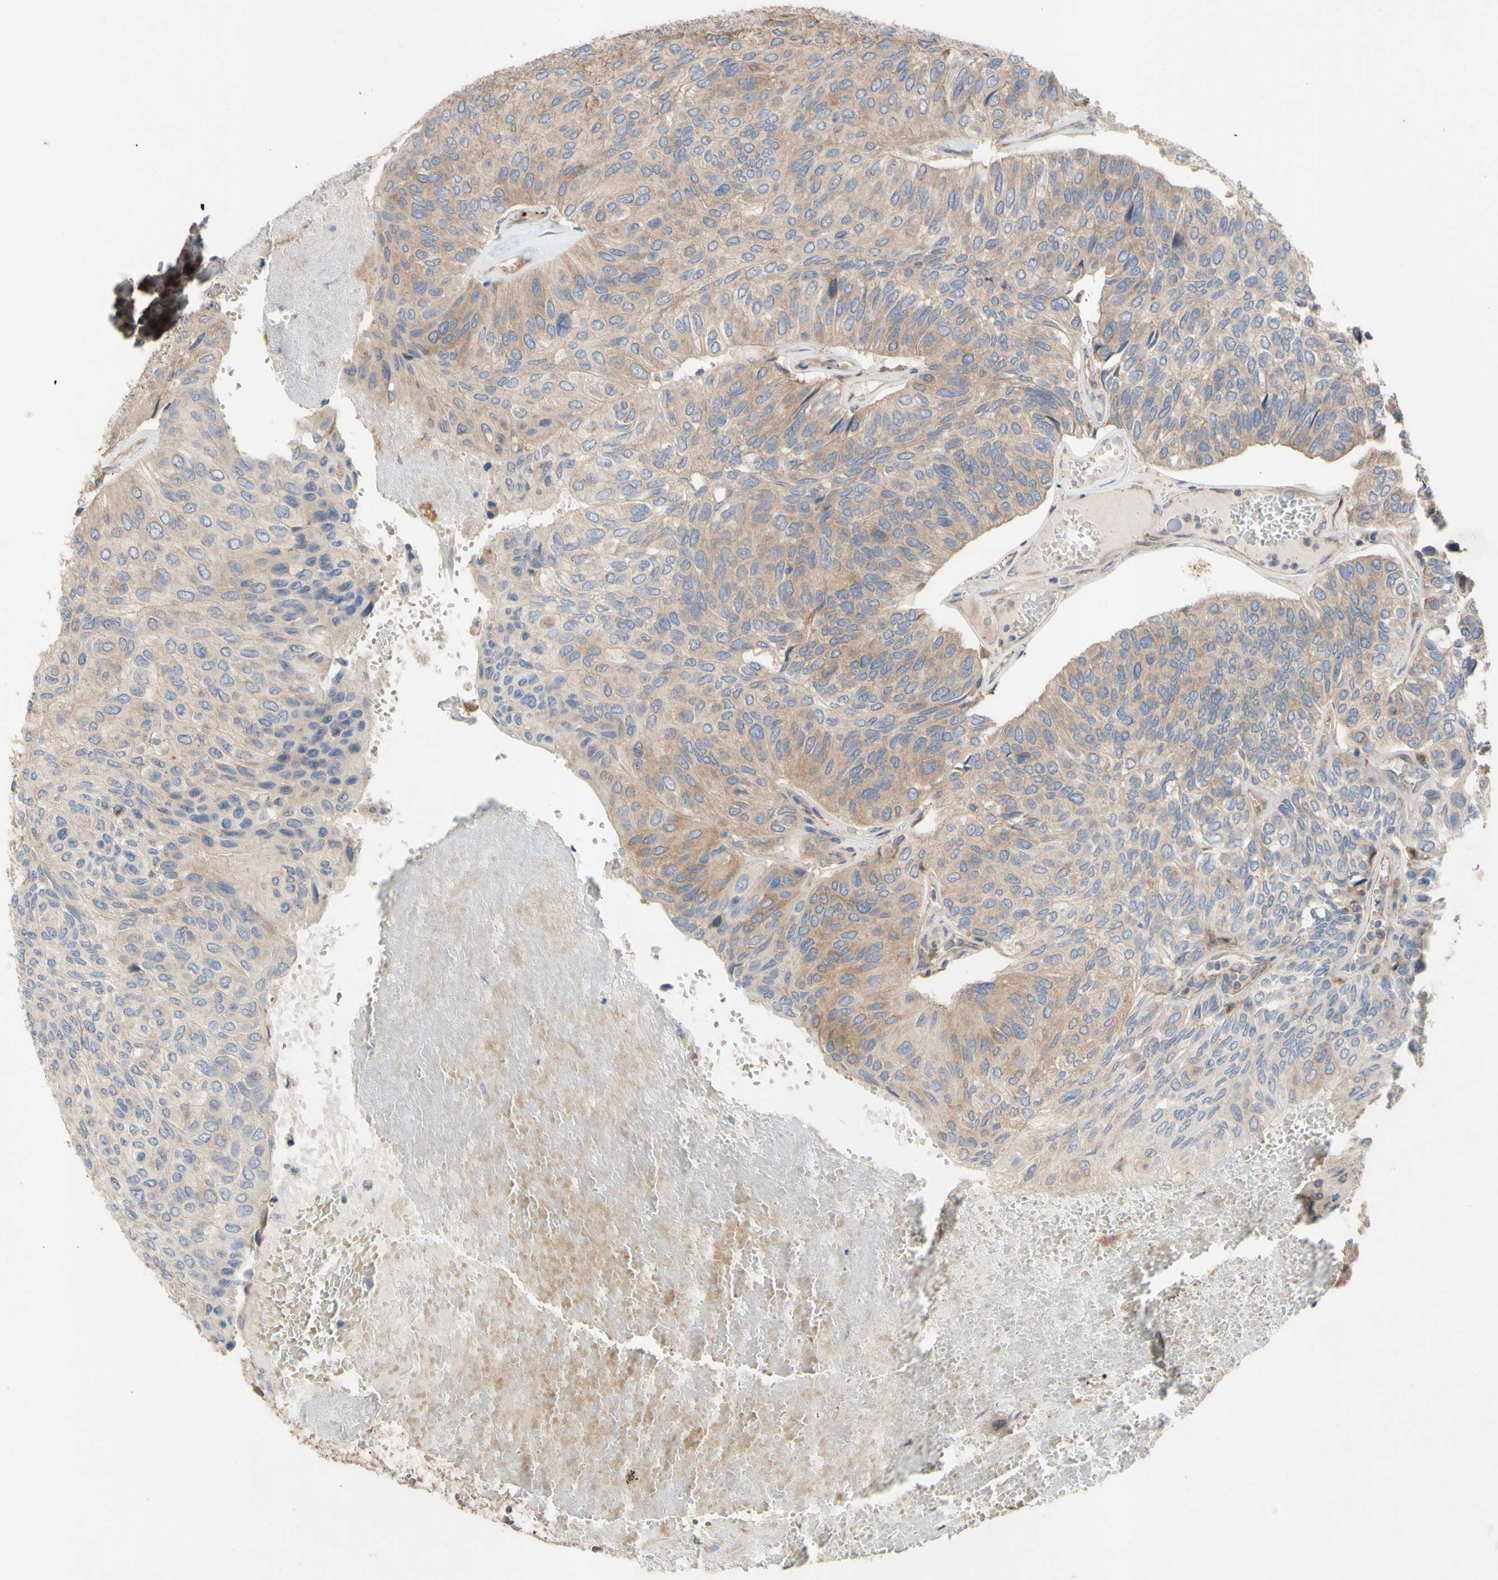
{"staining": {"intensity": "moderate", "quantity": "25%-75%", "location": "cytoplasmic/membranous"}, "tissue": "urothelial cancer", "cell_type": "Tumor cells", "image_type": "cancer", "snomed": [{"axis": "morphology", "description": "Urothelial carcinoma, High grade"}, {"axis": "topography", "description": "Urinary bladder"}], "caption": "This is an image of IHC staining of urothelial carcinoma (high-grade), which shows moderate staining in the cytoplasmic/membranous of tumor cells.", "gene": "EIF2S3", "patient": {"sex": "male", "age": 66}}